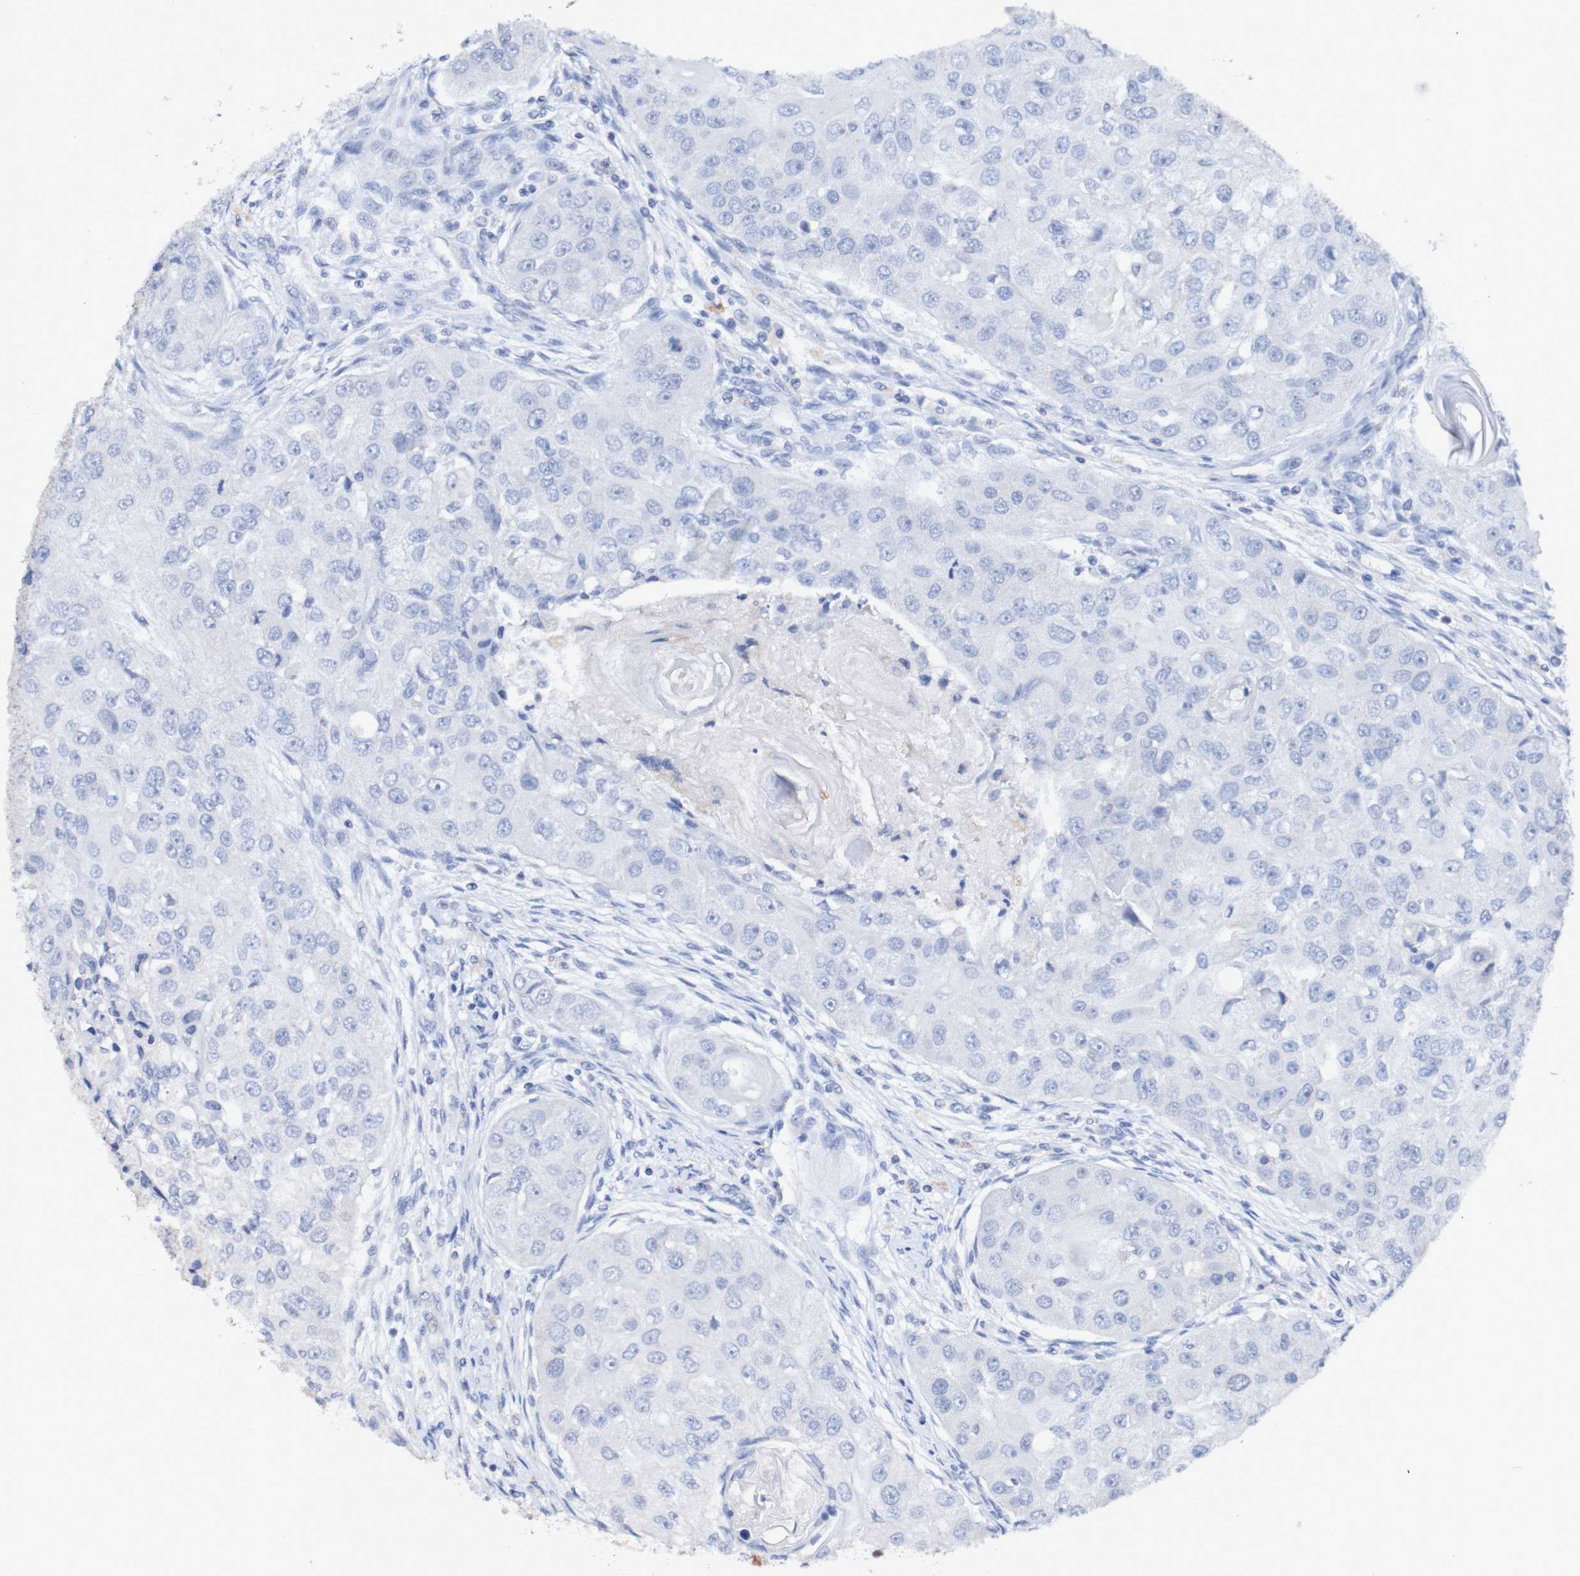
{"staining": {"intensity": "negative", "quantity": "none", "location": "none"}, "tissue": "head and neck cancer", "cell_type": "Tumor cells", "image_type": "cancer", "snomed": [{"axis": "morphology", "description": "Normal tissue, NOS"}, {"axis": "morphology", "description": "Squamous cell carcinoma, NOS"}, {"axis": "topography", "description": "Skeletal muscle"}, {"axis": "topography", "description": "Head-Neck"}], "caption": "IHC image of squamous cell carcinoma (head and neck) stained for a protein (brown), which shows no positivity in tumor cells.", "gene": "ACVR1C", "patient": {"sex": "male", "age": 51}}